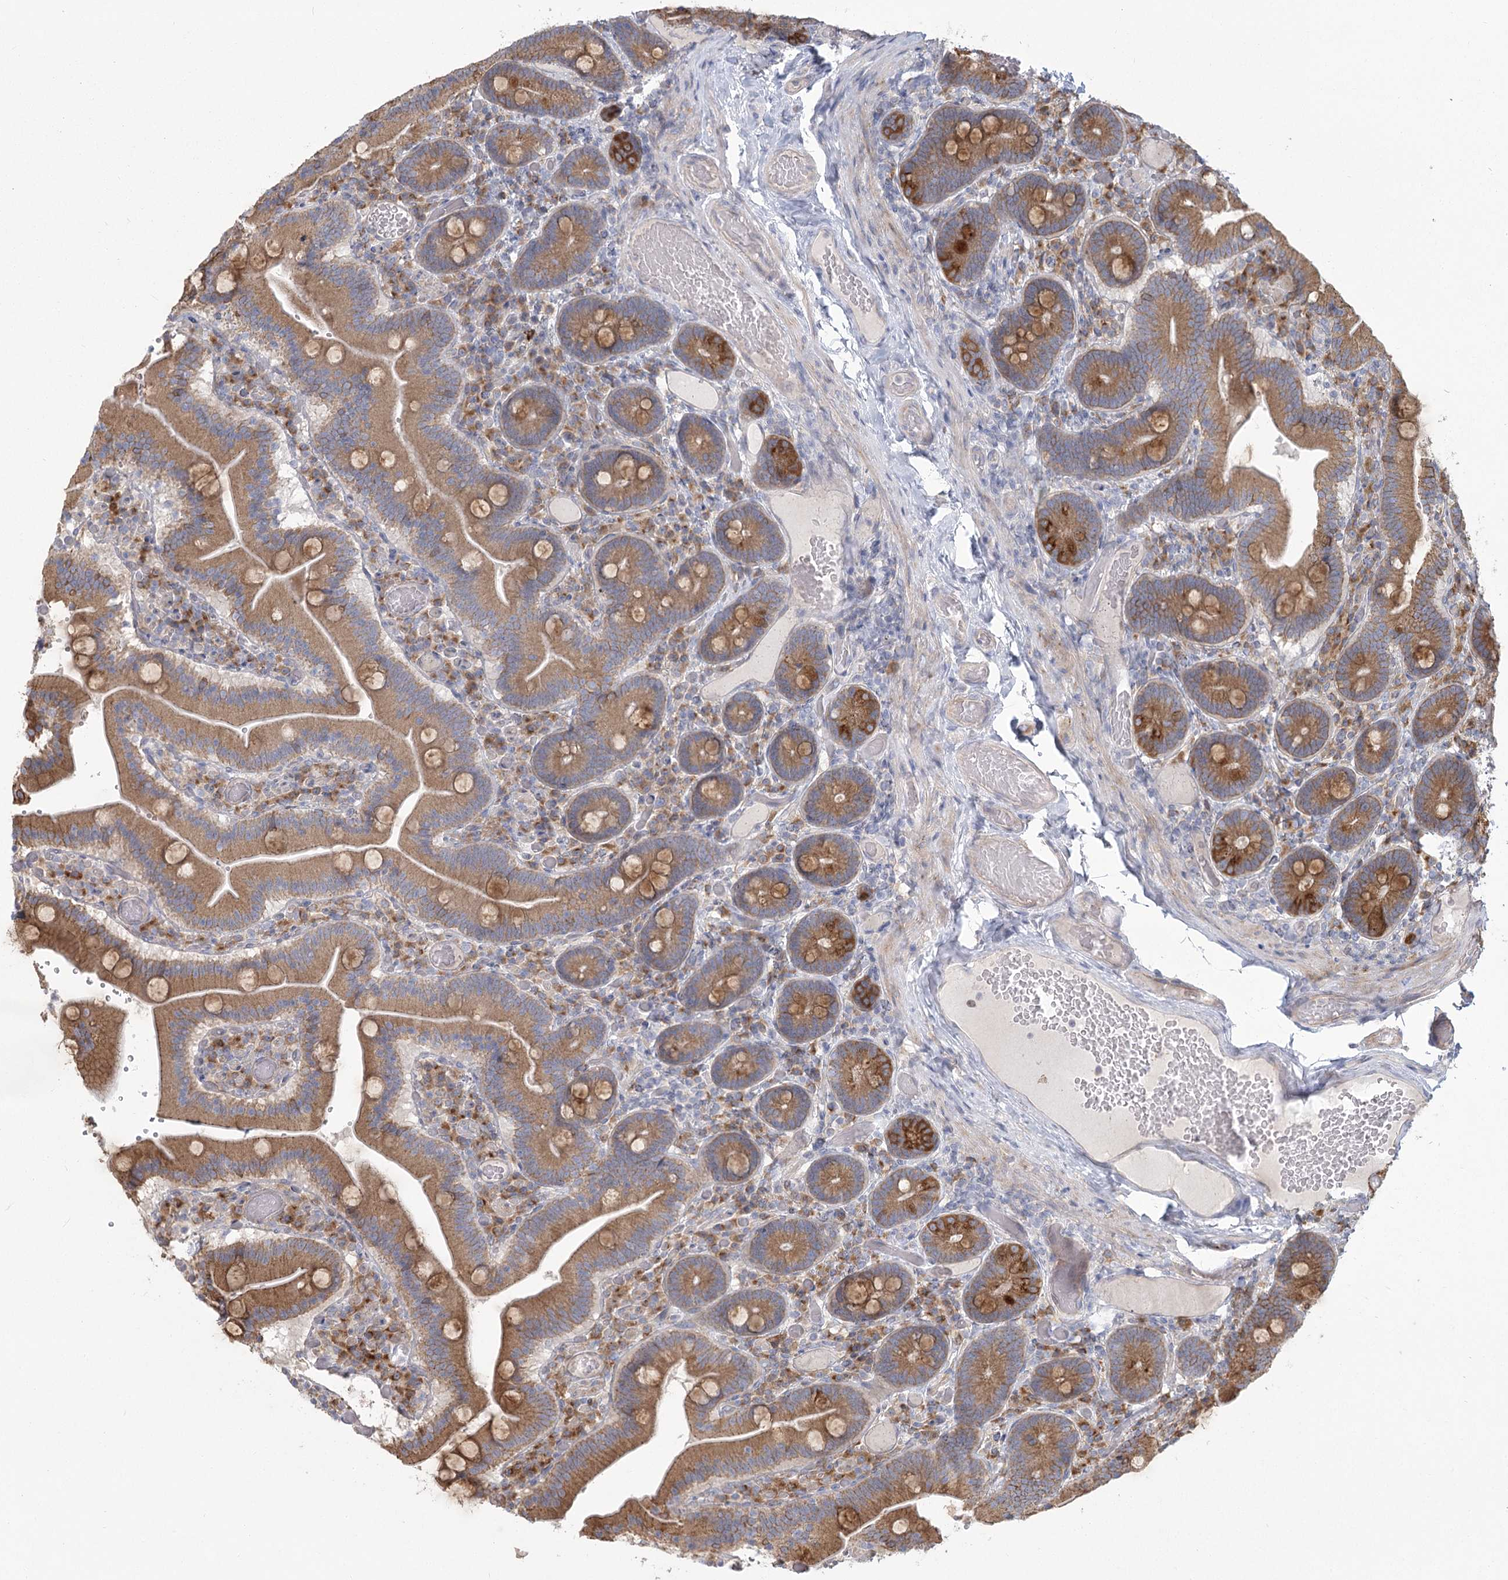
{"staining": {"intensity": "strong", "quantity": ">75%", "location": "cytoplasmic/membranous"}, "tissue": "duodenum", "cell_type": "Glandular cells", "image_type": "normal", "snomed": [{"axis": "morphology", "description": "Normal tissue, NOS"}, {"axis": "topography", "description": "Duodenum"}], "caption": "Protein staining reveals strong cytoplasmic/membranous positivity in about >75% of glandular cells in benign duodenum. The staining was performed using DAB, with brown indicating positive protein expression. Nuclei are stained blue with hematoxylin.", "gene": "CNTLN", "patient": {"sex": "female", "age": 62}}